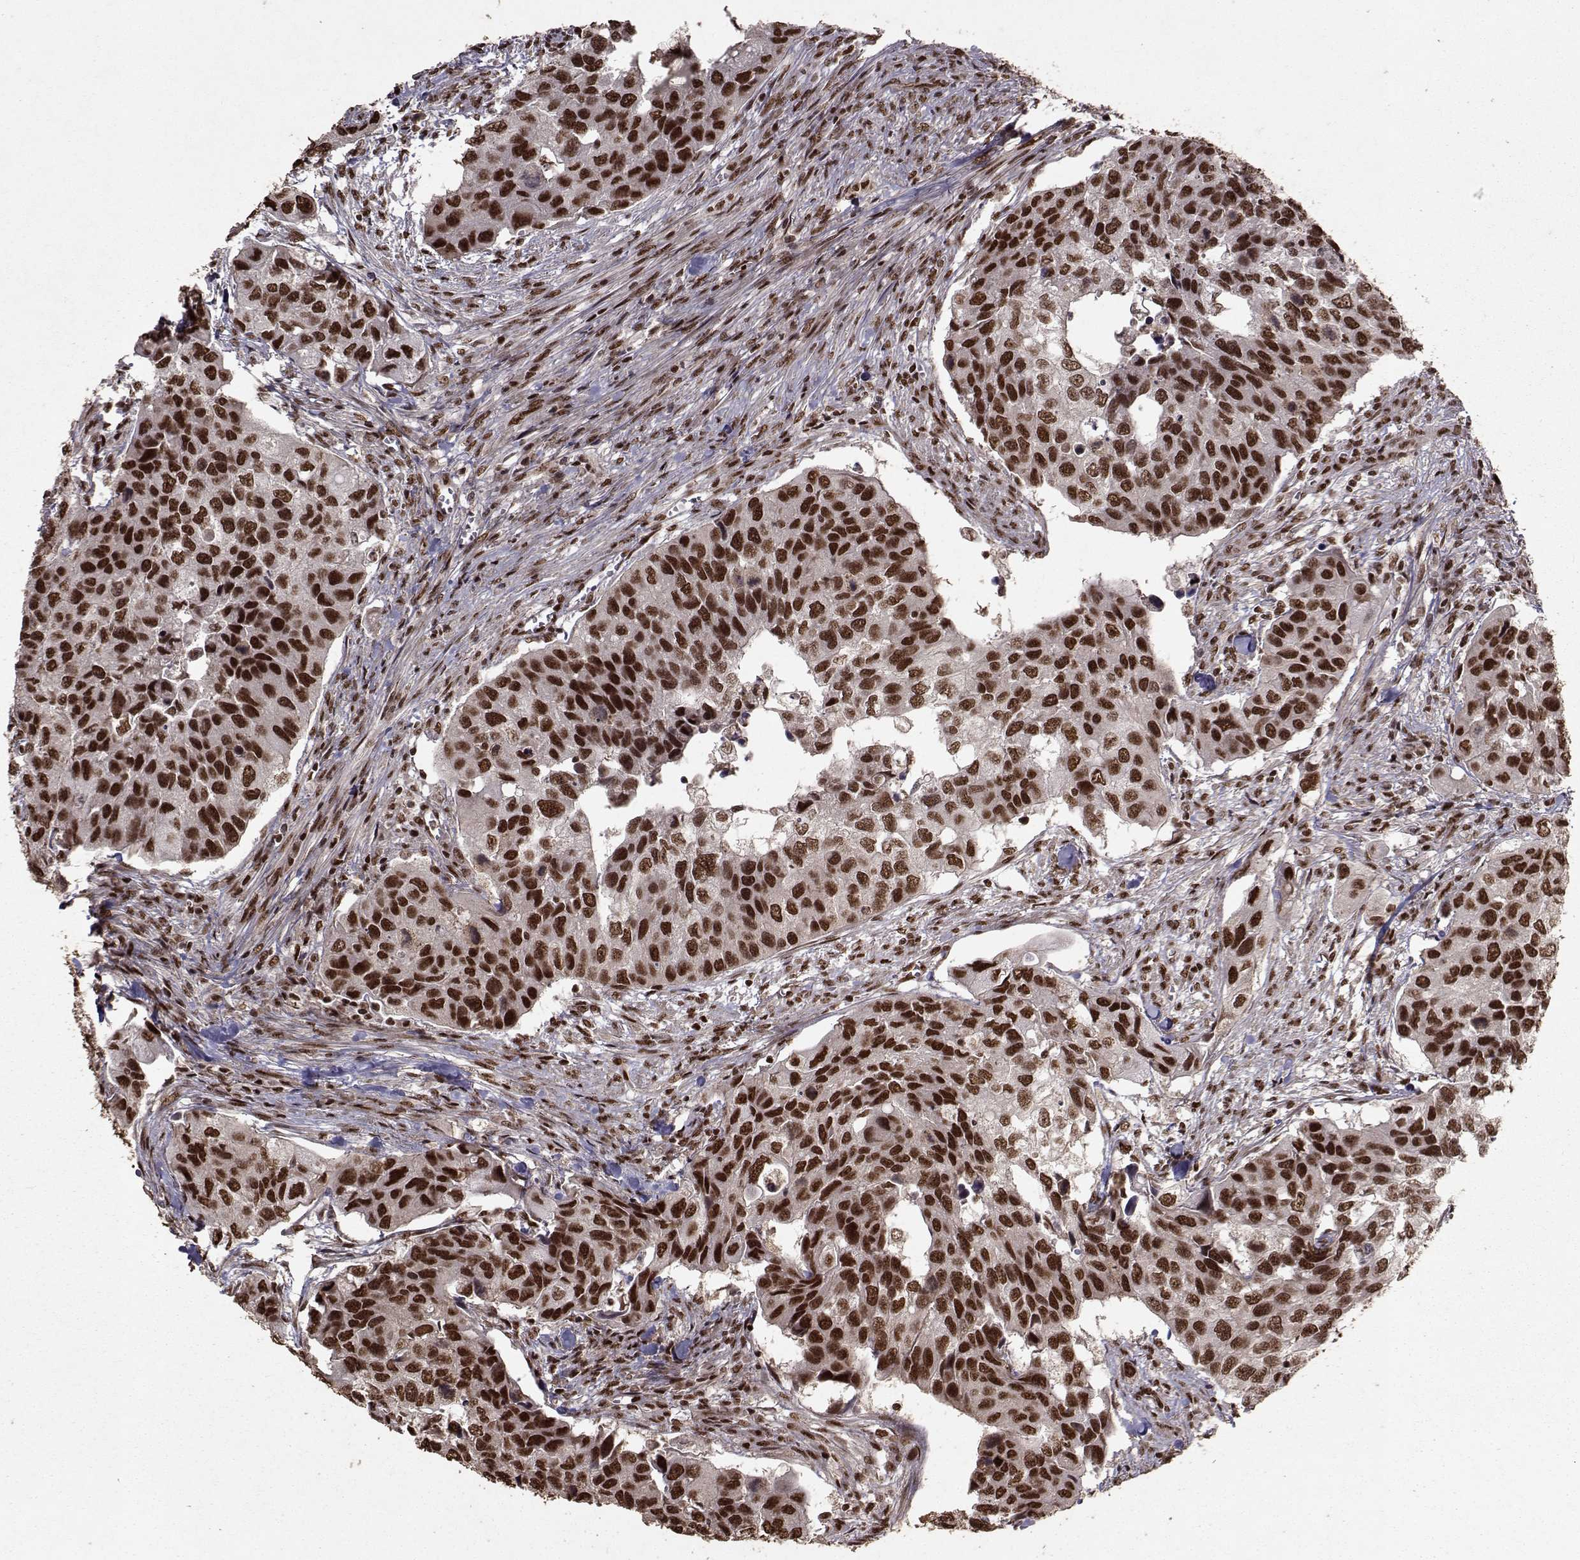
{"staining": {"intensity": "strong", "quantity": ">75%", "location": "nuclear"}, "tissue": "urothelial cancer", "cell_type": "Tumor cells", "image_type": "cancer", "snomed": [{"axis": "morphology", "description": "Urothelial carcinoma, High grade"}, {"axis": "topography", "description": "Urinary bladder"}], "caption": "An image of urothelial cancer stained for a protein shows strong nuclear brown staining in tumor cells.", "gene": "SF1", "patient": {"sex": "male", "age": 60}}